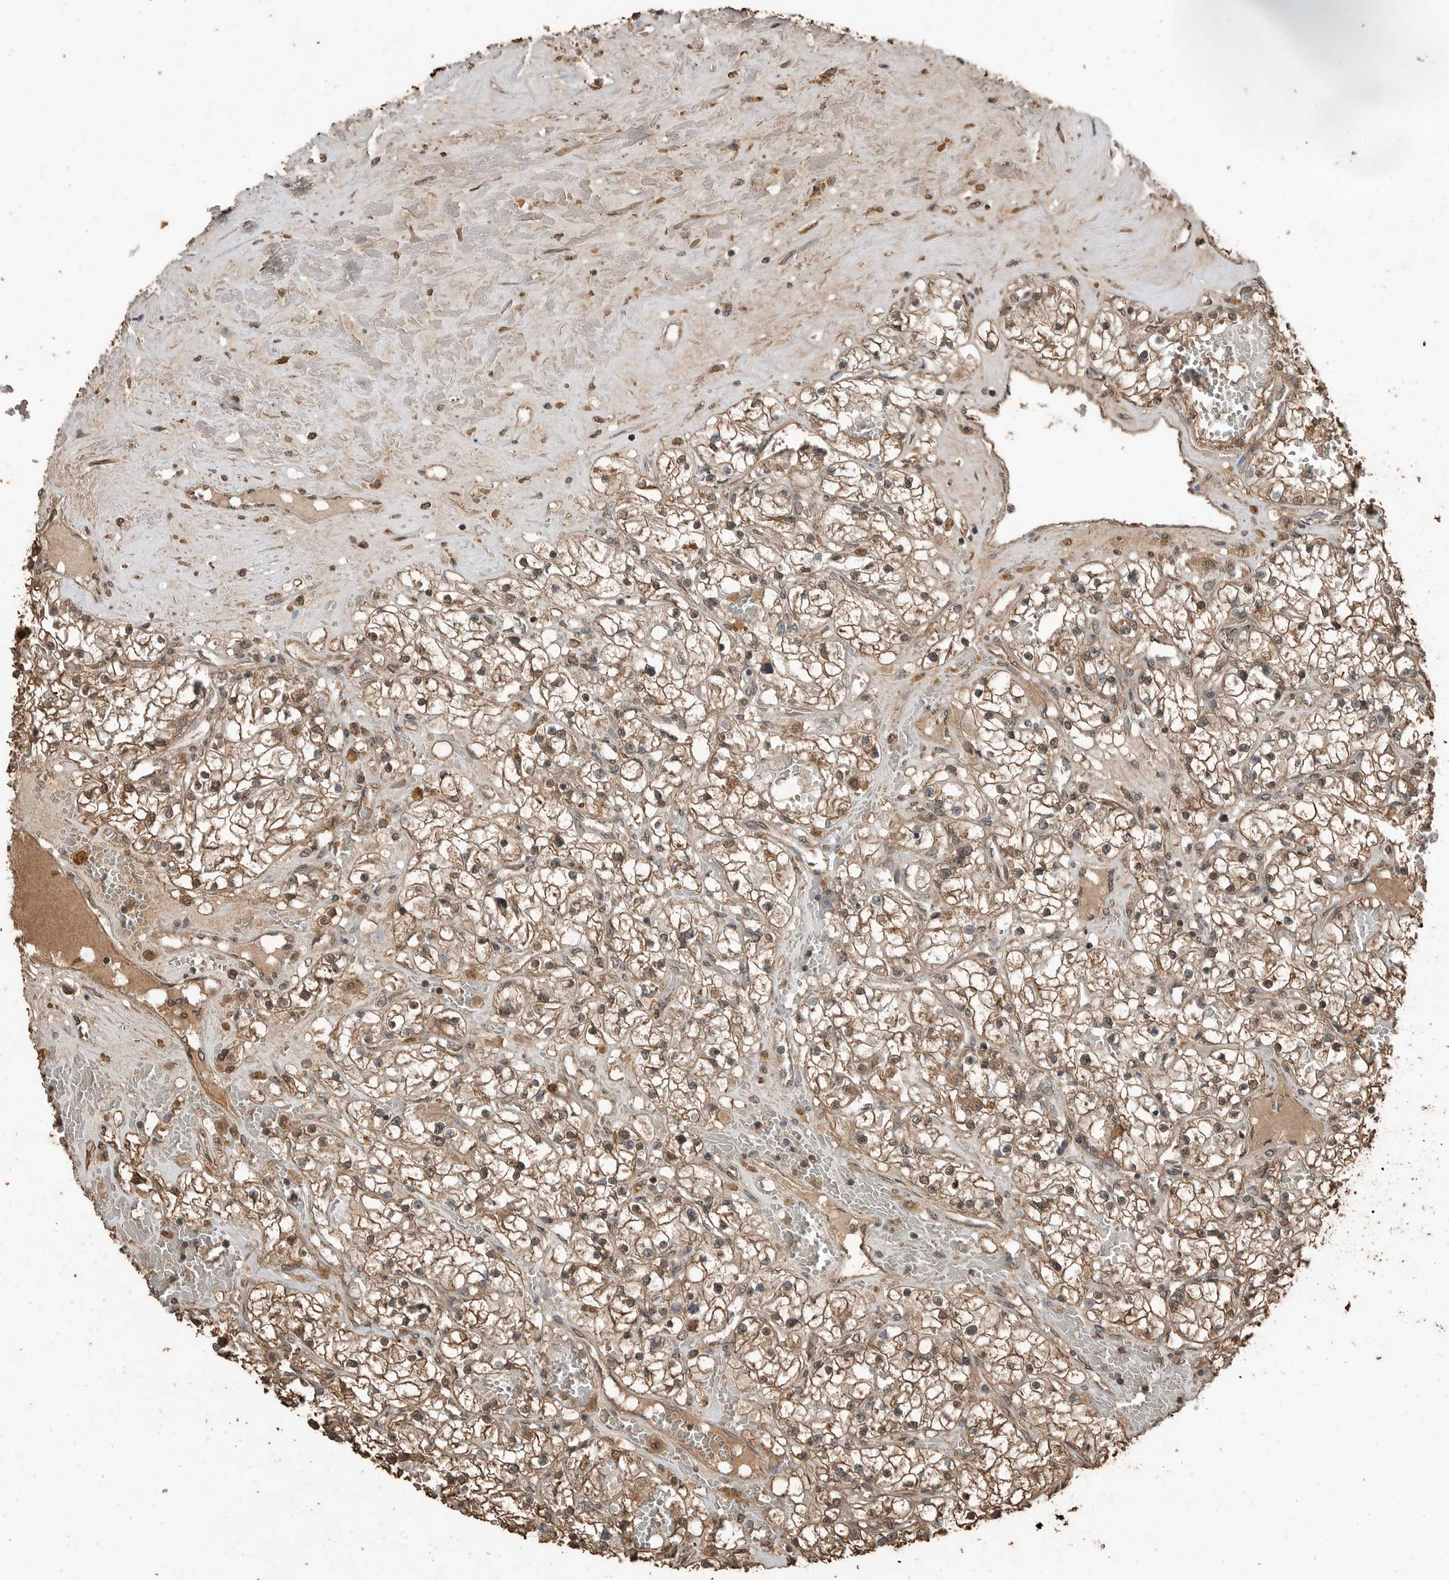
{"staining": {"intensity": "moderate", "quantity": ">75%", "location": "cytoplasmic/membranous"}, "tissue": "renal cancer", "cell_type": "Tumor cells", "image_type": "cancer", "snomed": [{"axis": "morphology", "description": "Normal tissue, NOS"}, {"axis": "morphology", "description": "Adenocarcinoma, NOS"}, {"axis": "topography", "description": "Kidney"}], "caption": "Immunohistochemical staining of human renal adenocarcinoma reveals medium levels of moderate cytoplasmic/membranous expression in about >75% of tumor cells.", "gene": "BLZF1", "patient": {"sex": "male", "age": 68}}